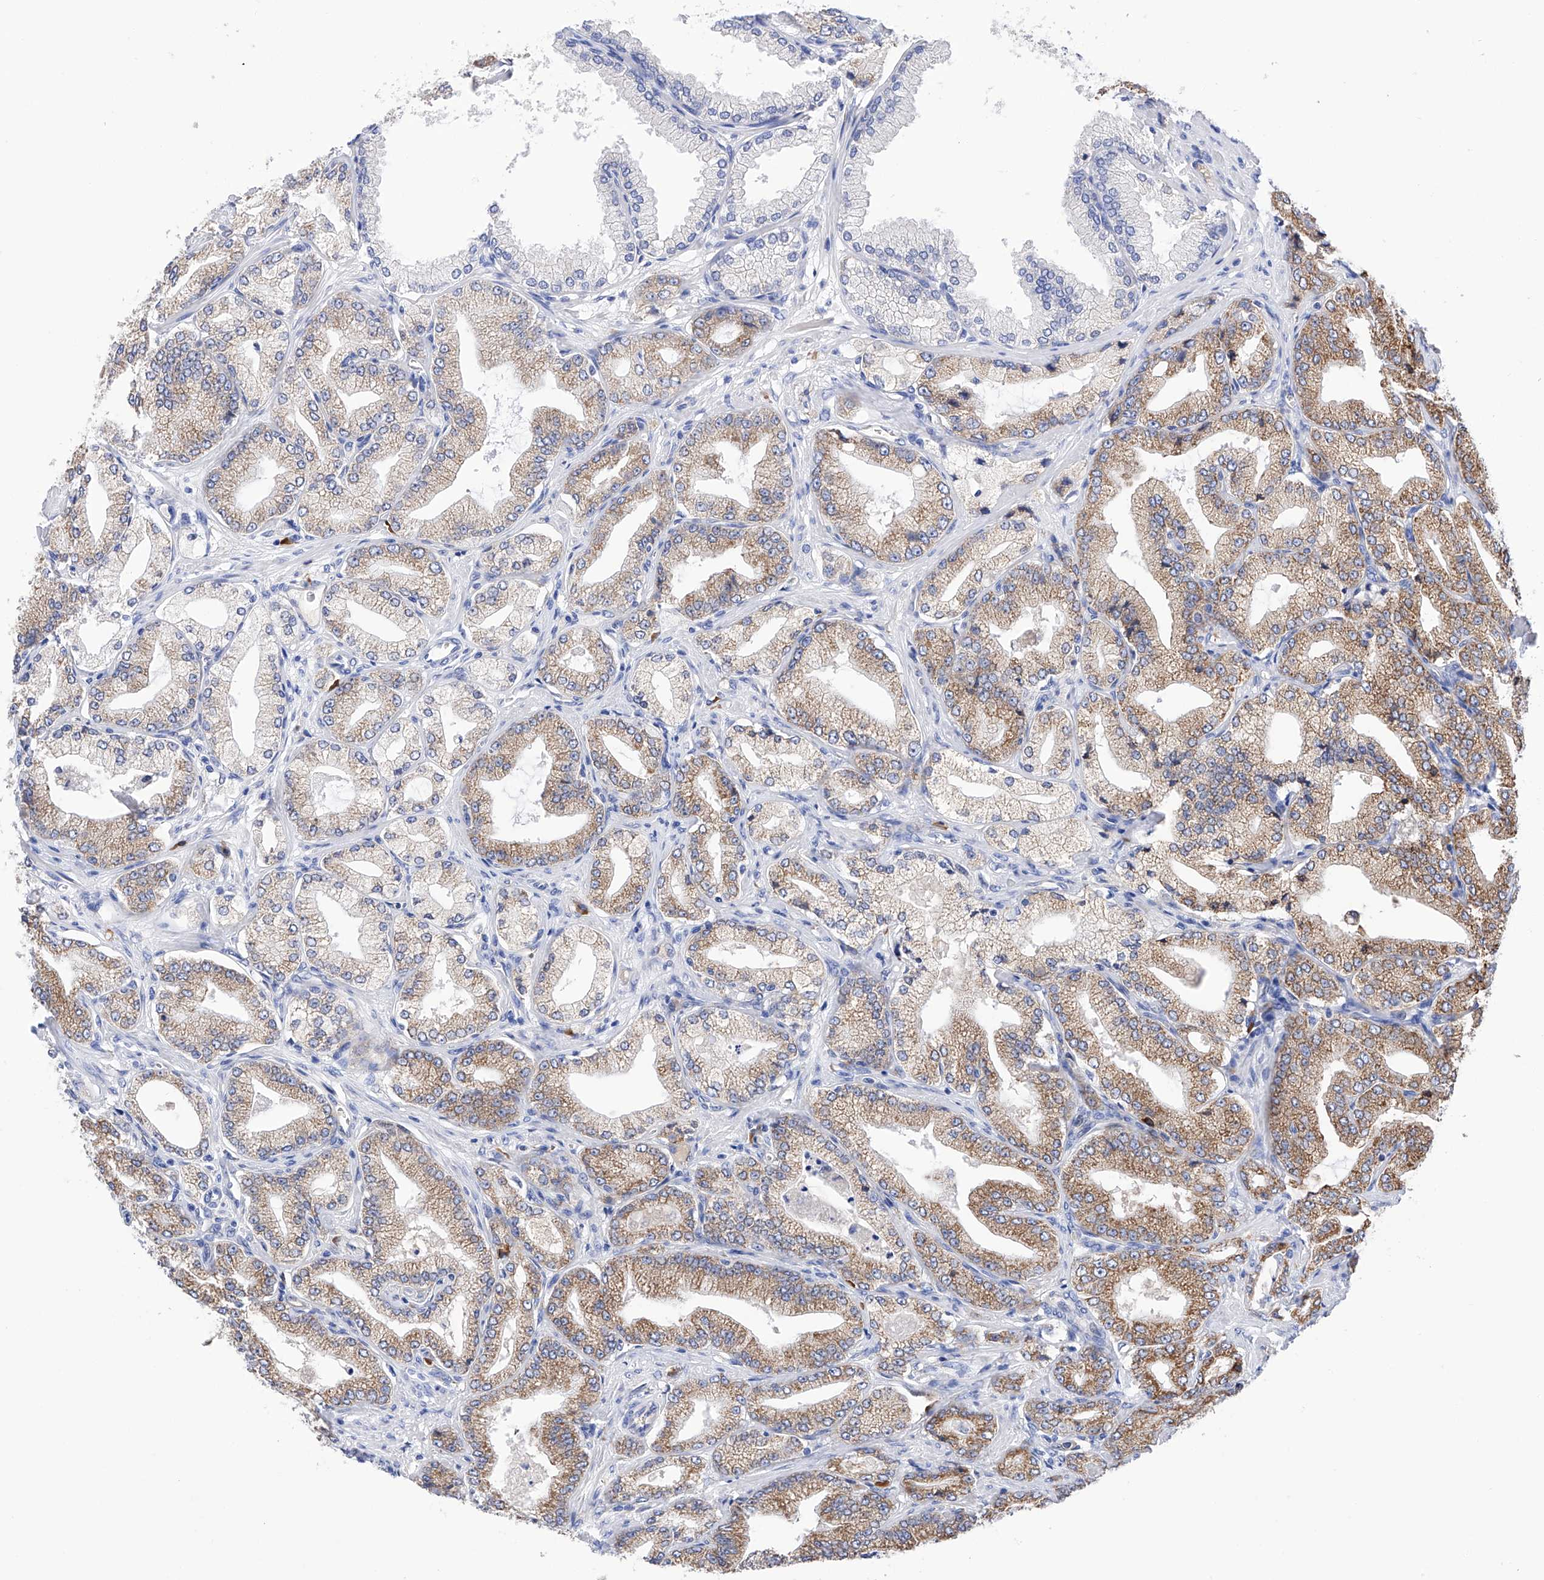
{"staining": {"intensity": "moderate", "quantity": "25%-75%", "location": "cytoplasmic/membranous"}, "tissue": "prostate cancer", "cell_type": "Tumor cells", "image_type": "cancer", "snomed": [{"axis": "morphology", "description": "Adenocarcinoma, Low grade"}, {"axis": "topography", "description": "Prostate"}], "caption": "Immunohistochemical staining of human prostate cancer (adenocarcinoma (low-grade)) demonstrates medium levels of moderate cytoplasmic/membranous positivity in about 25%-75% of tumor cells. The staining is performed using DAB (3,3'-diaminobenzidine) brown chromogen to label protein expression. The nuclei are counter-stained blue using hematoxylin.", "gene": "PDIA5", "patient": {"sex": "male", "age": 63}}